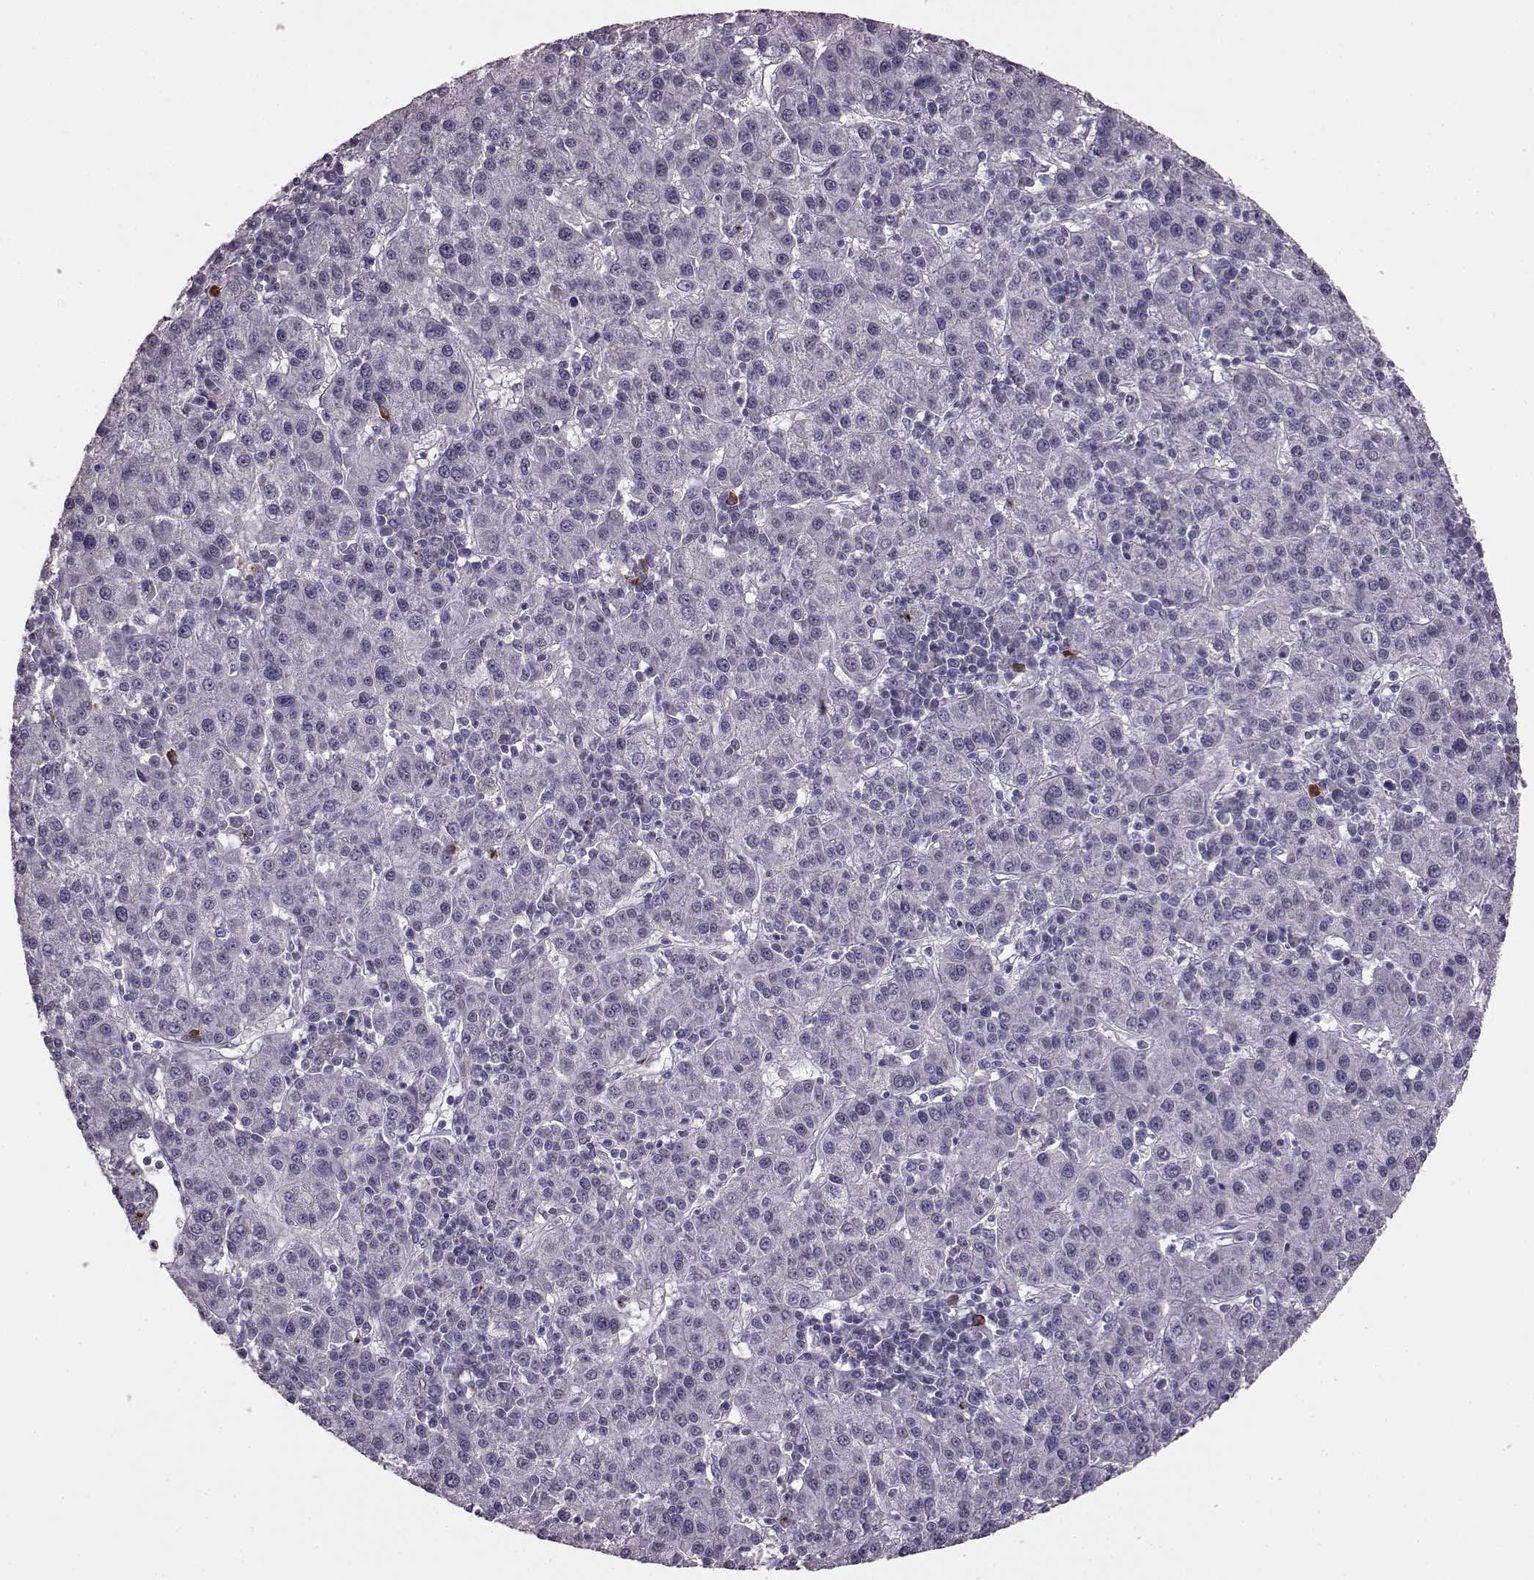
{"staining": {"intensity": "negative", "quantity": "none", "location": "none"}, "tissue": "liver cancer", "cell_type": "Tumor cells", "image_type": "cancer", "snomed": [{"axis": "morphology", "description": "Carcinoma, Hepatocellular, NOS"}, {"axis": "topography", "description": "Liver"}], "caption": "This is an IHC micrograph of hepatocellular carcinoma (liver). There is no positivity in tumor cells.", "gene": "SNTG1", "patient": {"sex": "female", "age": 60}}